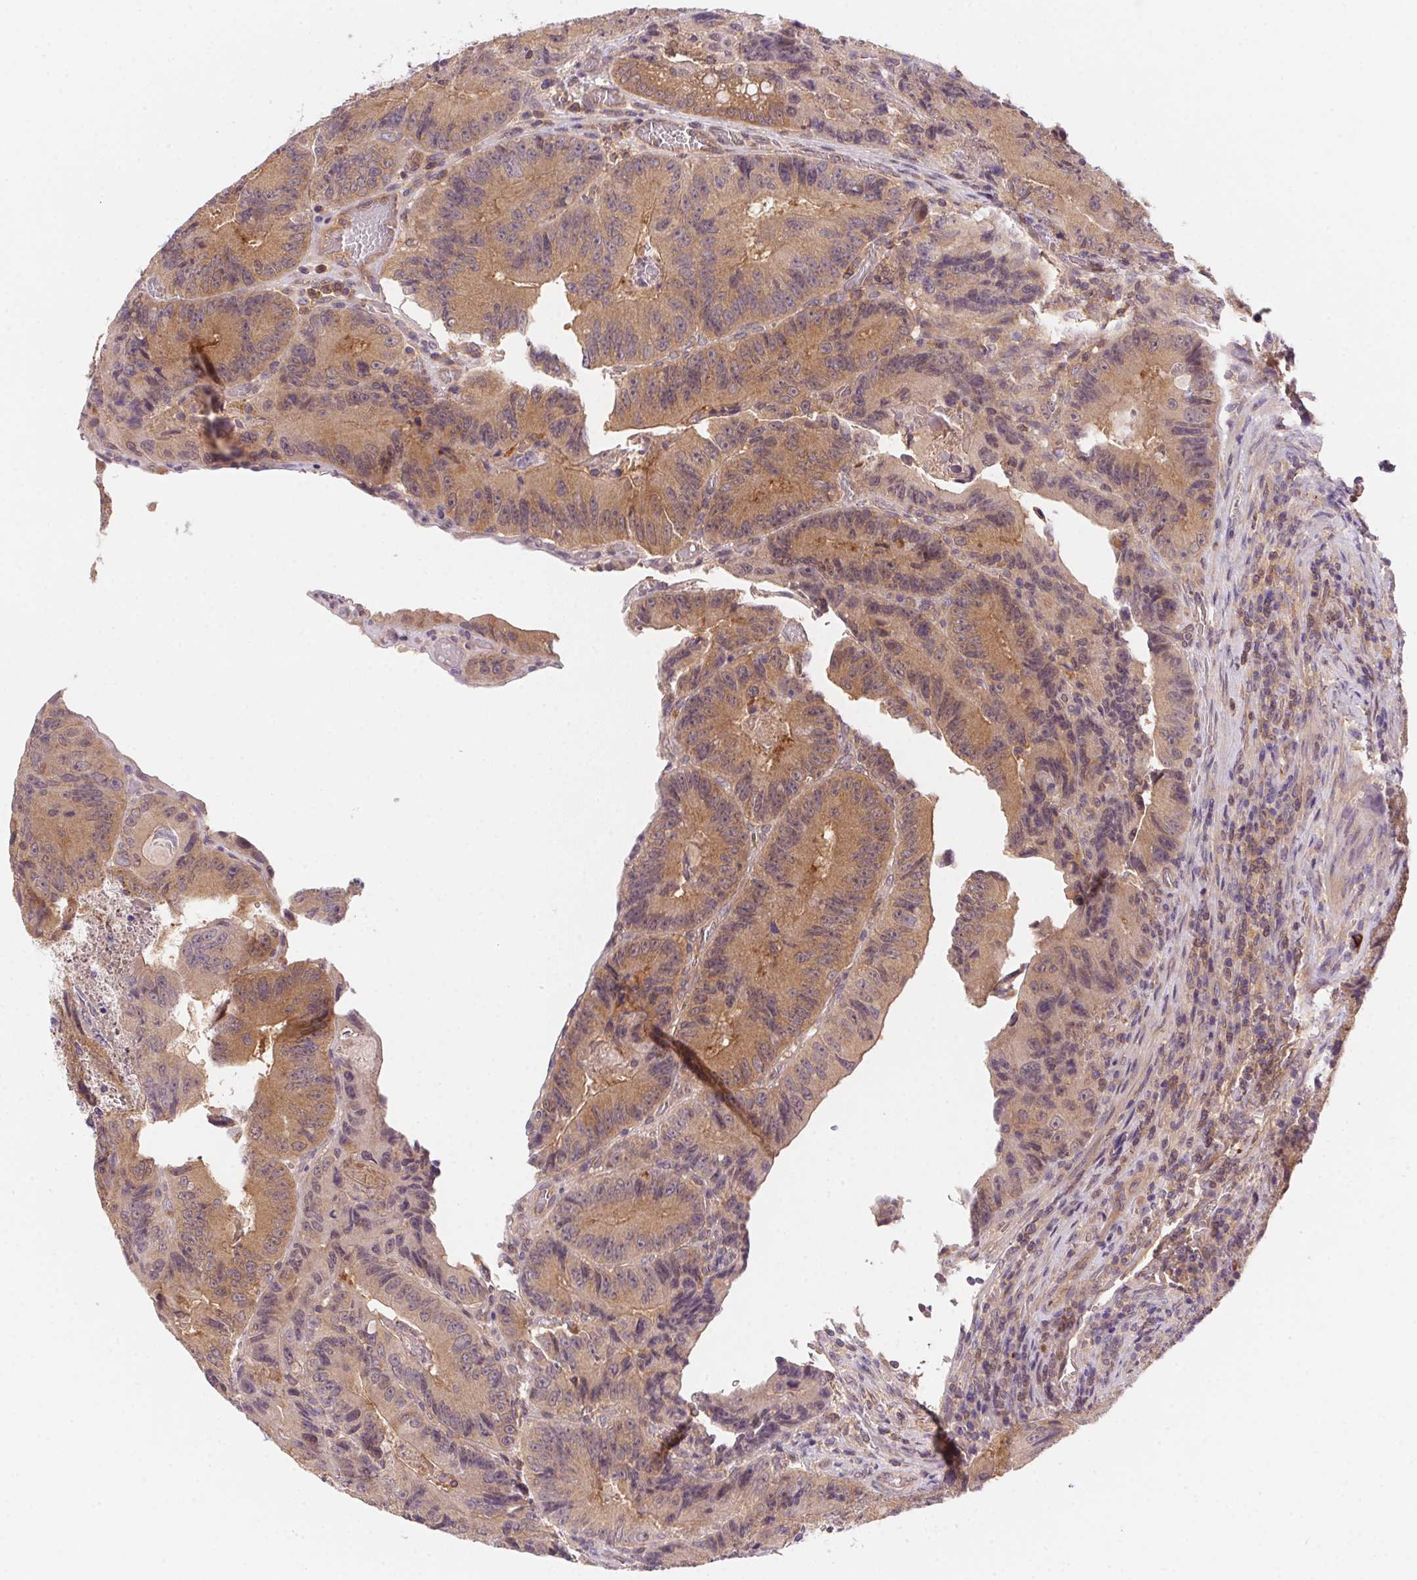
{"staining": {"intensity": "weak", "quantity": ">75%", "location": "cytoplasmic/membranous"}, "tissue": "colorectal cancer", "cell_type": "Tumor cells", "image_type": "cancer", "snomed": [{"axis": "morphology", "description": "Adenocarcinoma, NOS"}, {"axis": "topography", "description": "Colon"}], "caption": "Colorectal adenocarcinoma stained with a protein marker exhibits weak staining in tumor cells.", "gene": "PRKAA1", "patient": {"sex": "female", "age": 86}}